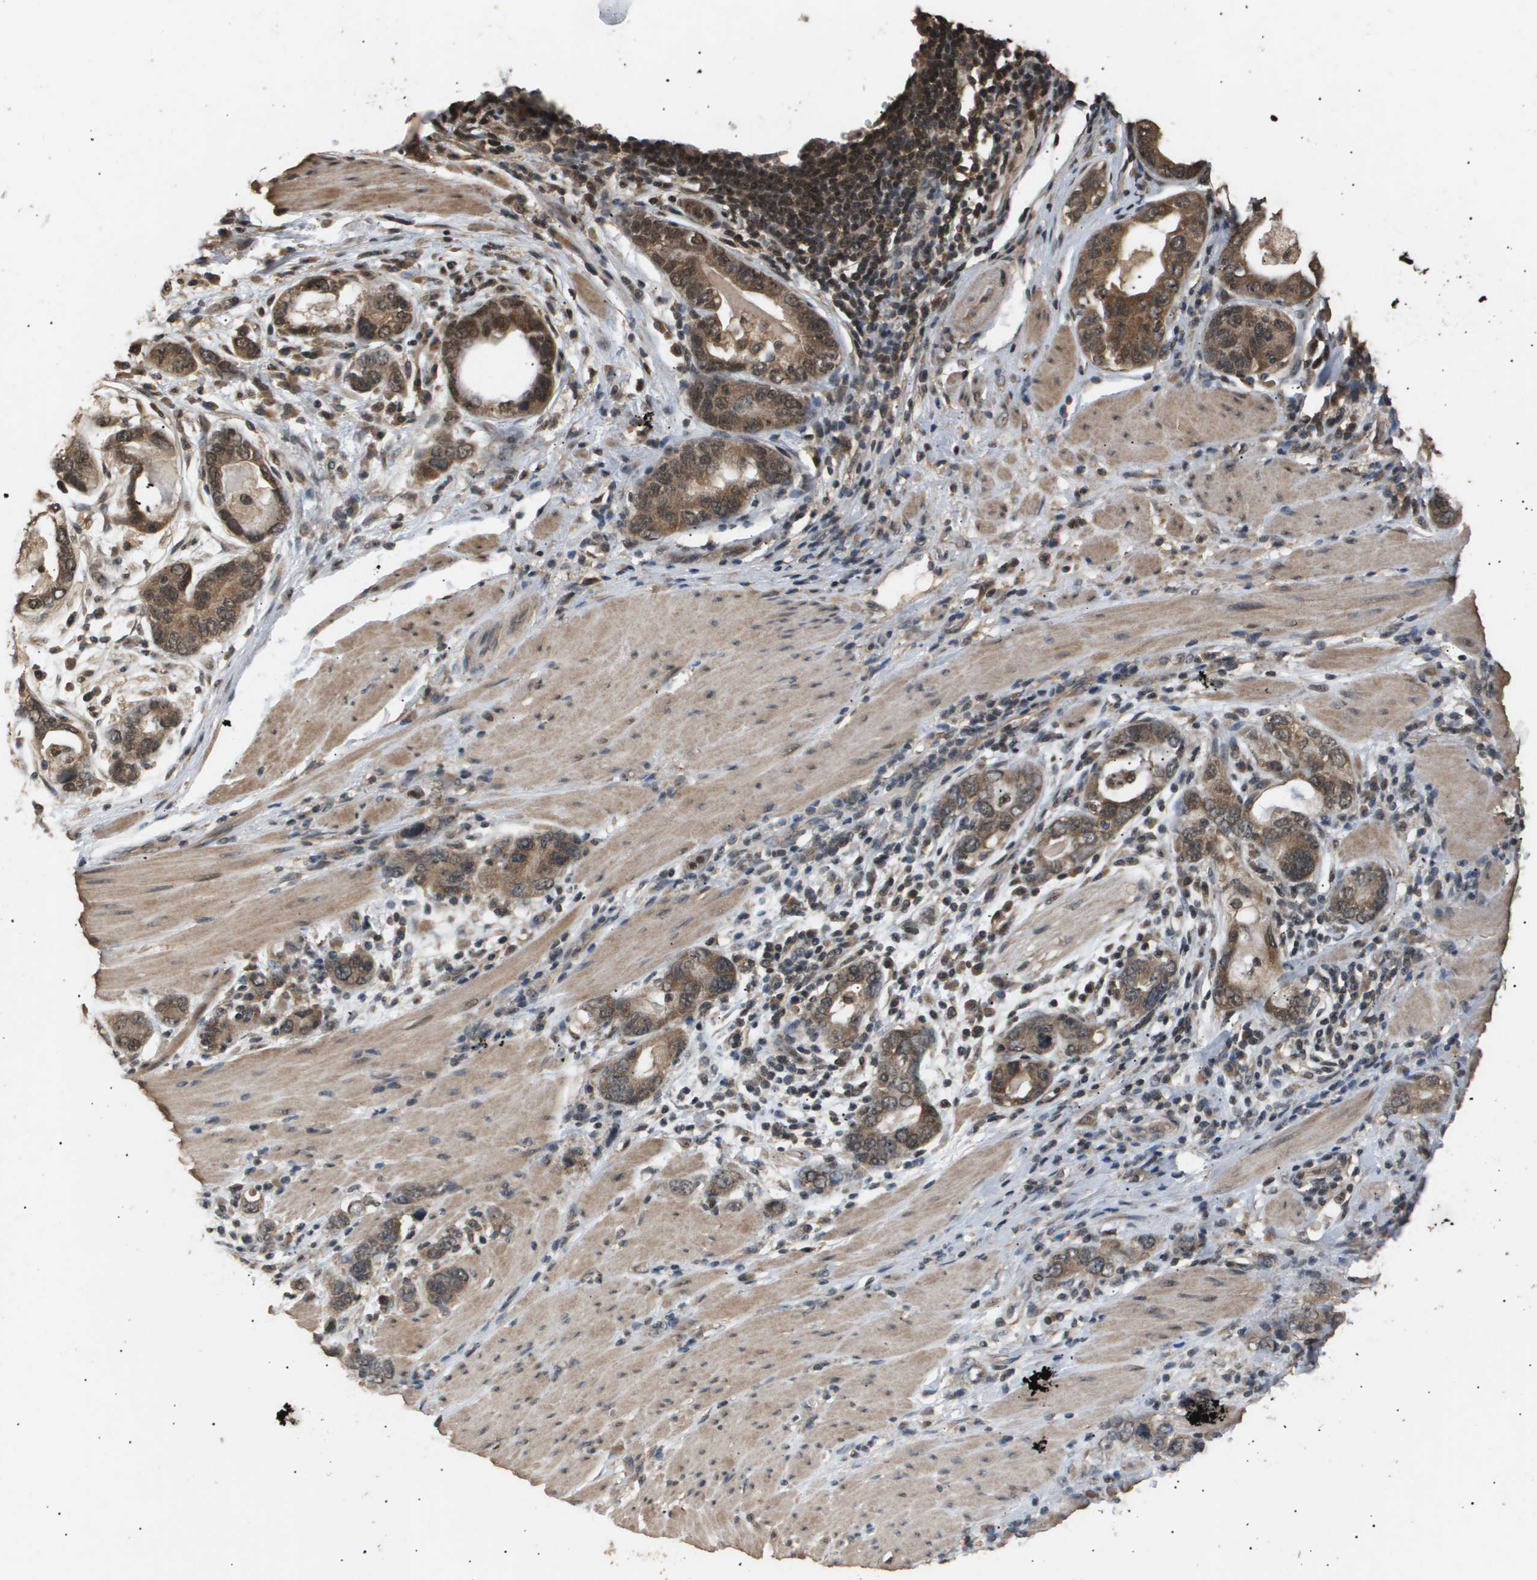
{"staining": {"intensity": "moderate", "quantity": ">75%", "location": "cytoplasmic/membranous,nuclear"}, "tissue": "stomach cancer", "cell_type": "Tumor cells", "image_type": "cancer", "snomed": [{"axis": "morphology", "description": "Adenocarcinoma, NOS"}, {"axis": "topography", "description": "Stomach, lower"}], "caption": "A photomicrograph showing moderate cytoplasmic/membranous and nuclear expression in approximately >75% of tumor cells in adenocarcinoma (stomach), as visualized by brown immunohistochemical staining.", "gene": "ING1", "patient": {"sex": "female", "age": 93}}